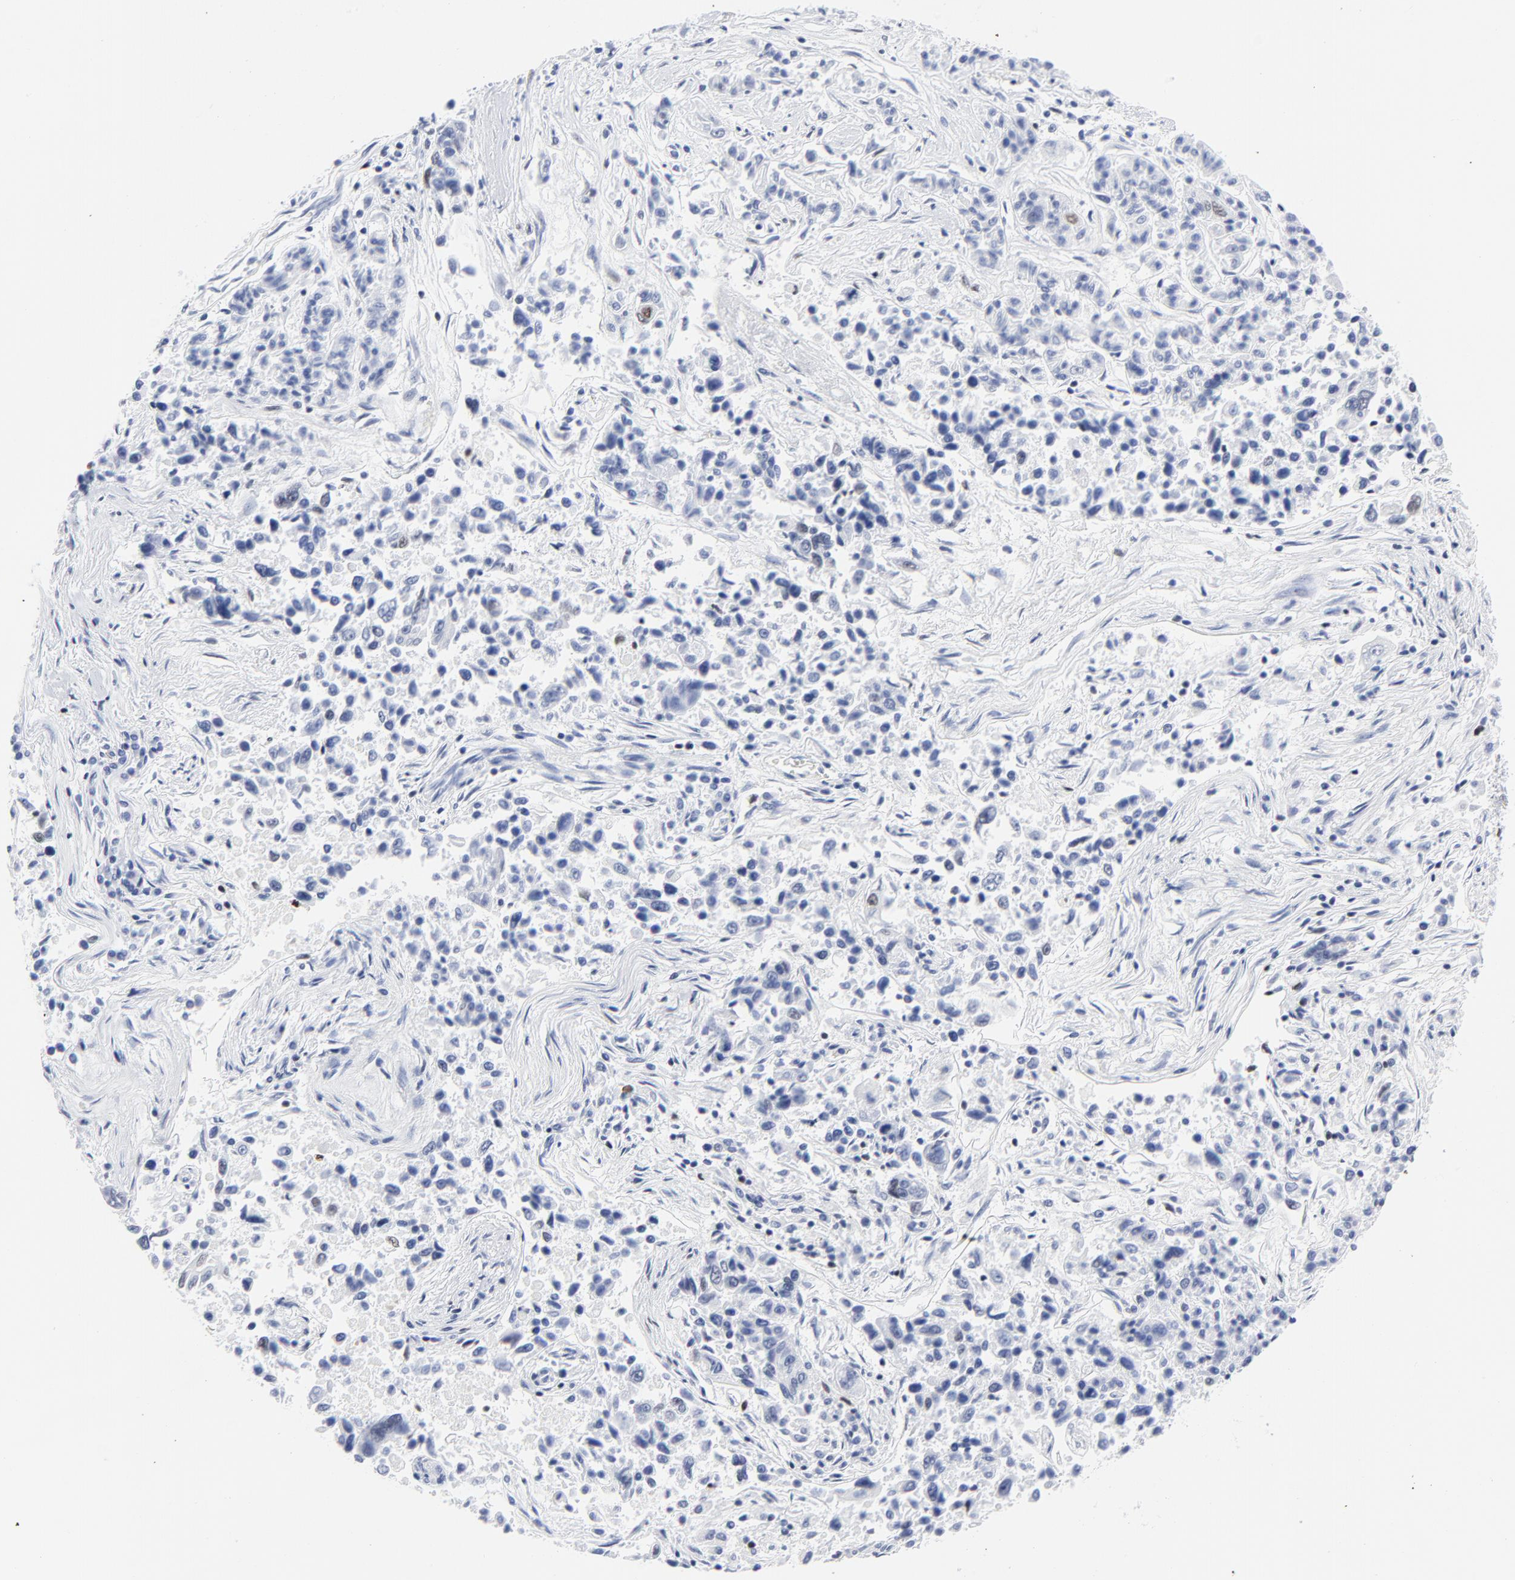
{"staining": {"intensity": "moderate", "quantity": "25%-75%", "location": "nuclear"}, "tissue": "lung cancer", "cell_type": "Tumor cells", "image_type": "cancer", "snomed": [{"axis": "morphology", "description": "Adenocarcinoma, NOS"}, {"axis": "topography", "description": "Lung"}], "caption": "A brown stain shows moderate nuclear positivity of a protein in human lung cancer (adenocarcinoma) tumor cells.", "gene": "JUN", "patient": {"sex": "male", "age": 84}}